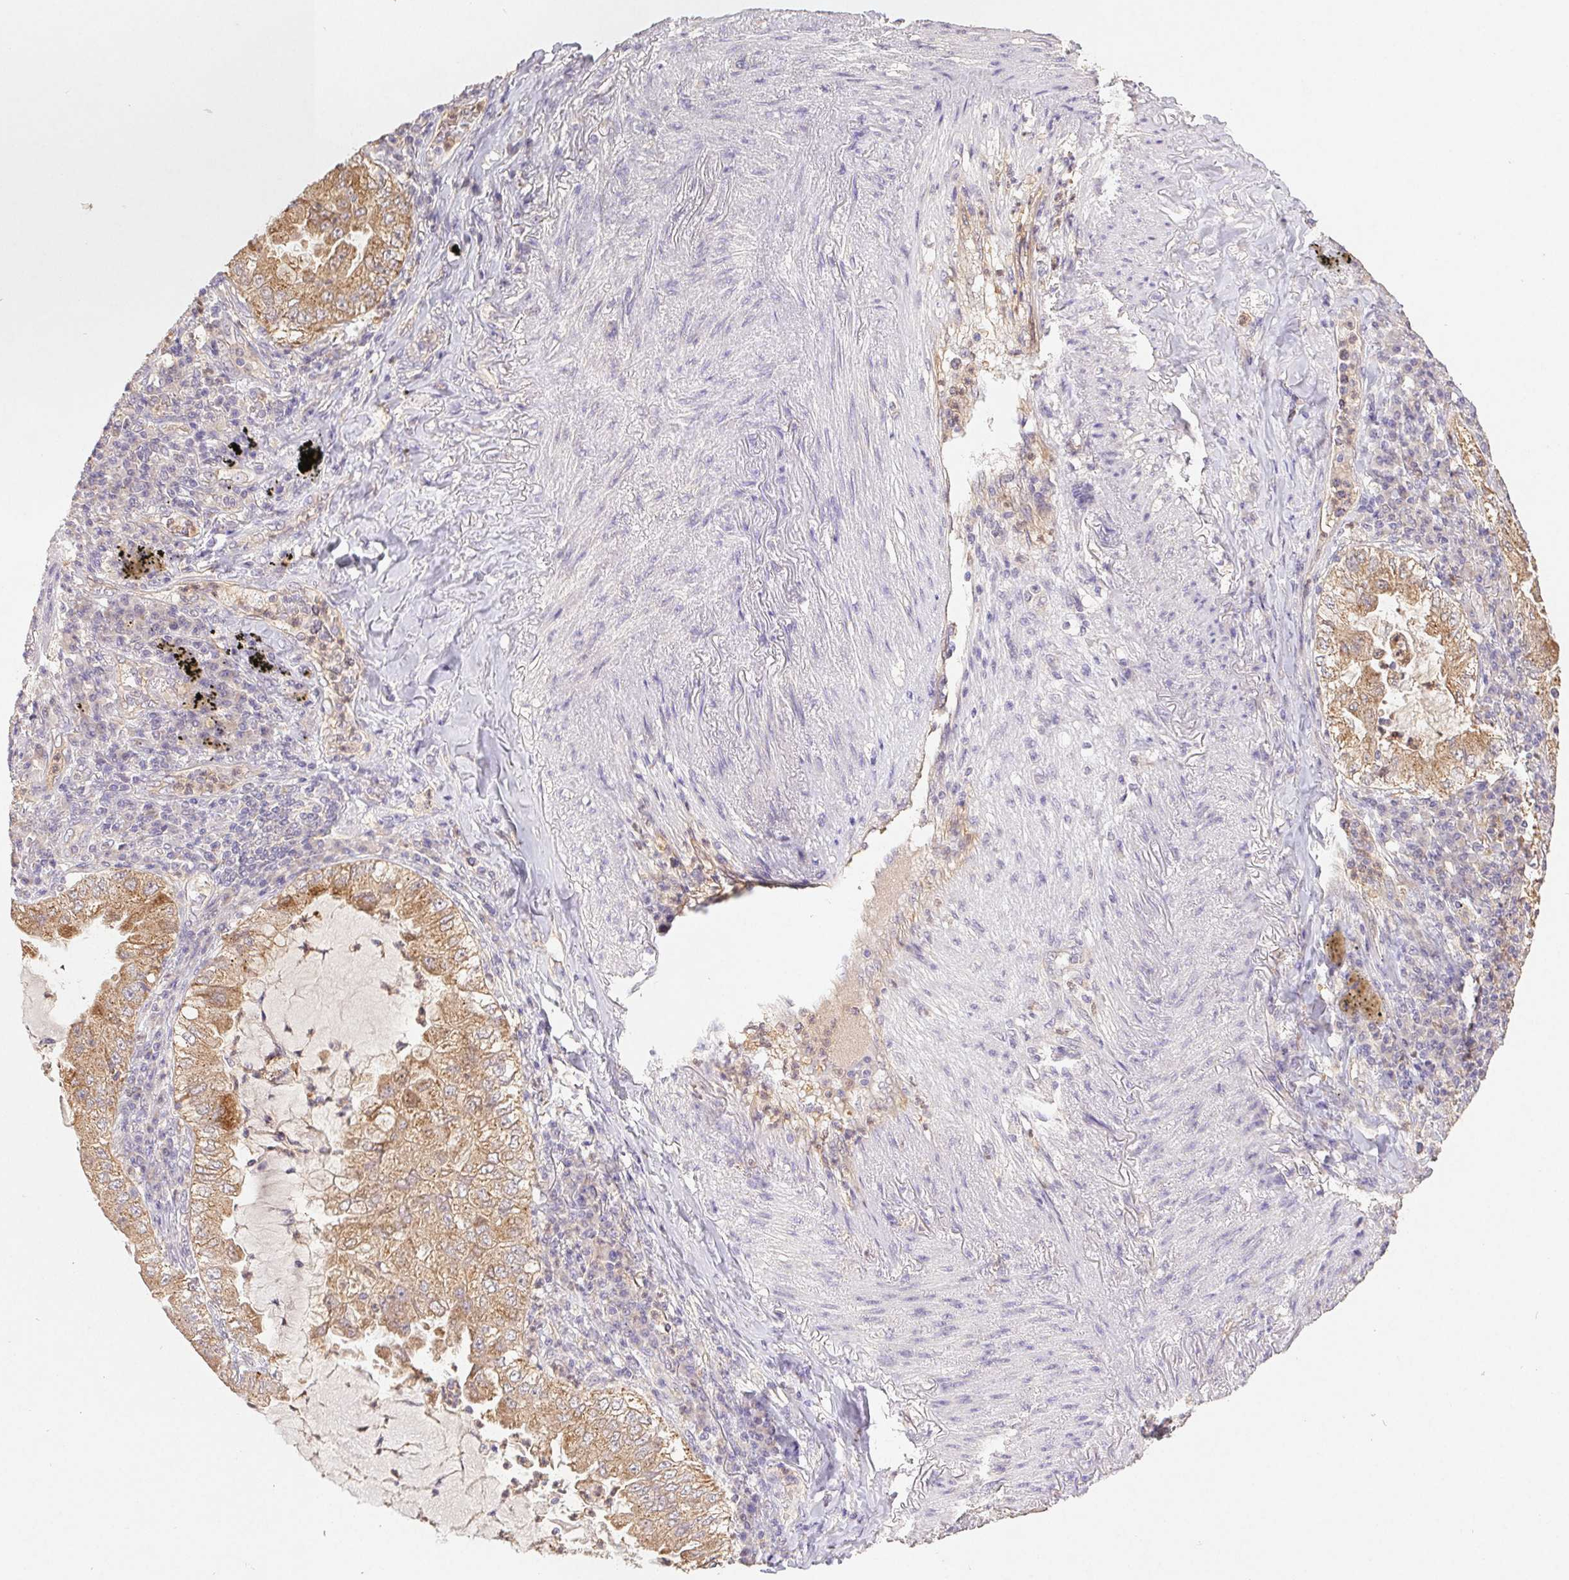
{"staining": {"intensity": "moderate", "quantity": ">75%", "location": "cytoplasmic/membranous"}, "tissue": "lung cancer", "cell_type": "Tumor cells", "image_type": "cancer", "snomed": [{"axis": "morphology", "description": "Adenocarcinoma, NOS"}, {"axis": "topography", "description": "Lung"}], "caption": "Immunohistochemistry (DAB (3,3'-diaminobenzidine)) staining of lung cancer (adenocarcinoma) reveals moderate cytoplasmic/membranous protein staining in approximately >75% of tumor cells. The protein of interest is shown in brown color, while the nuclei are stained blue.", "gene": "RAB11A", "patient": {"sex": "female", "age": 73}}